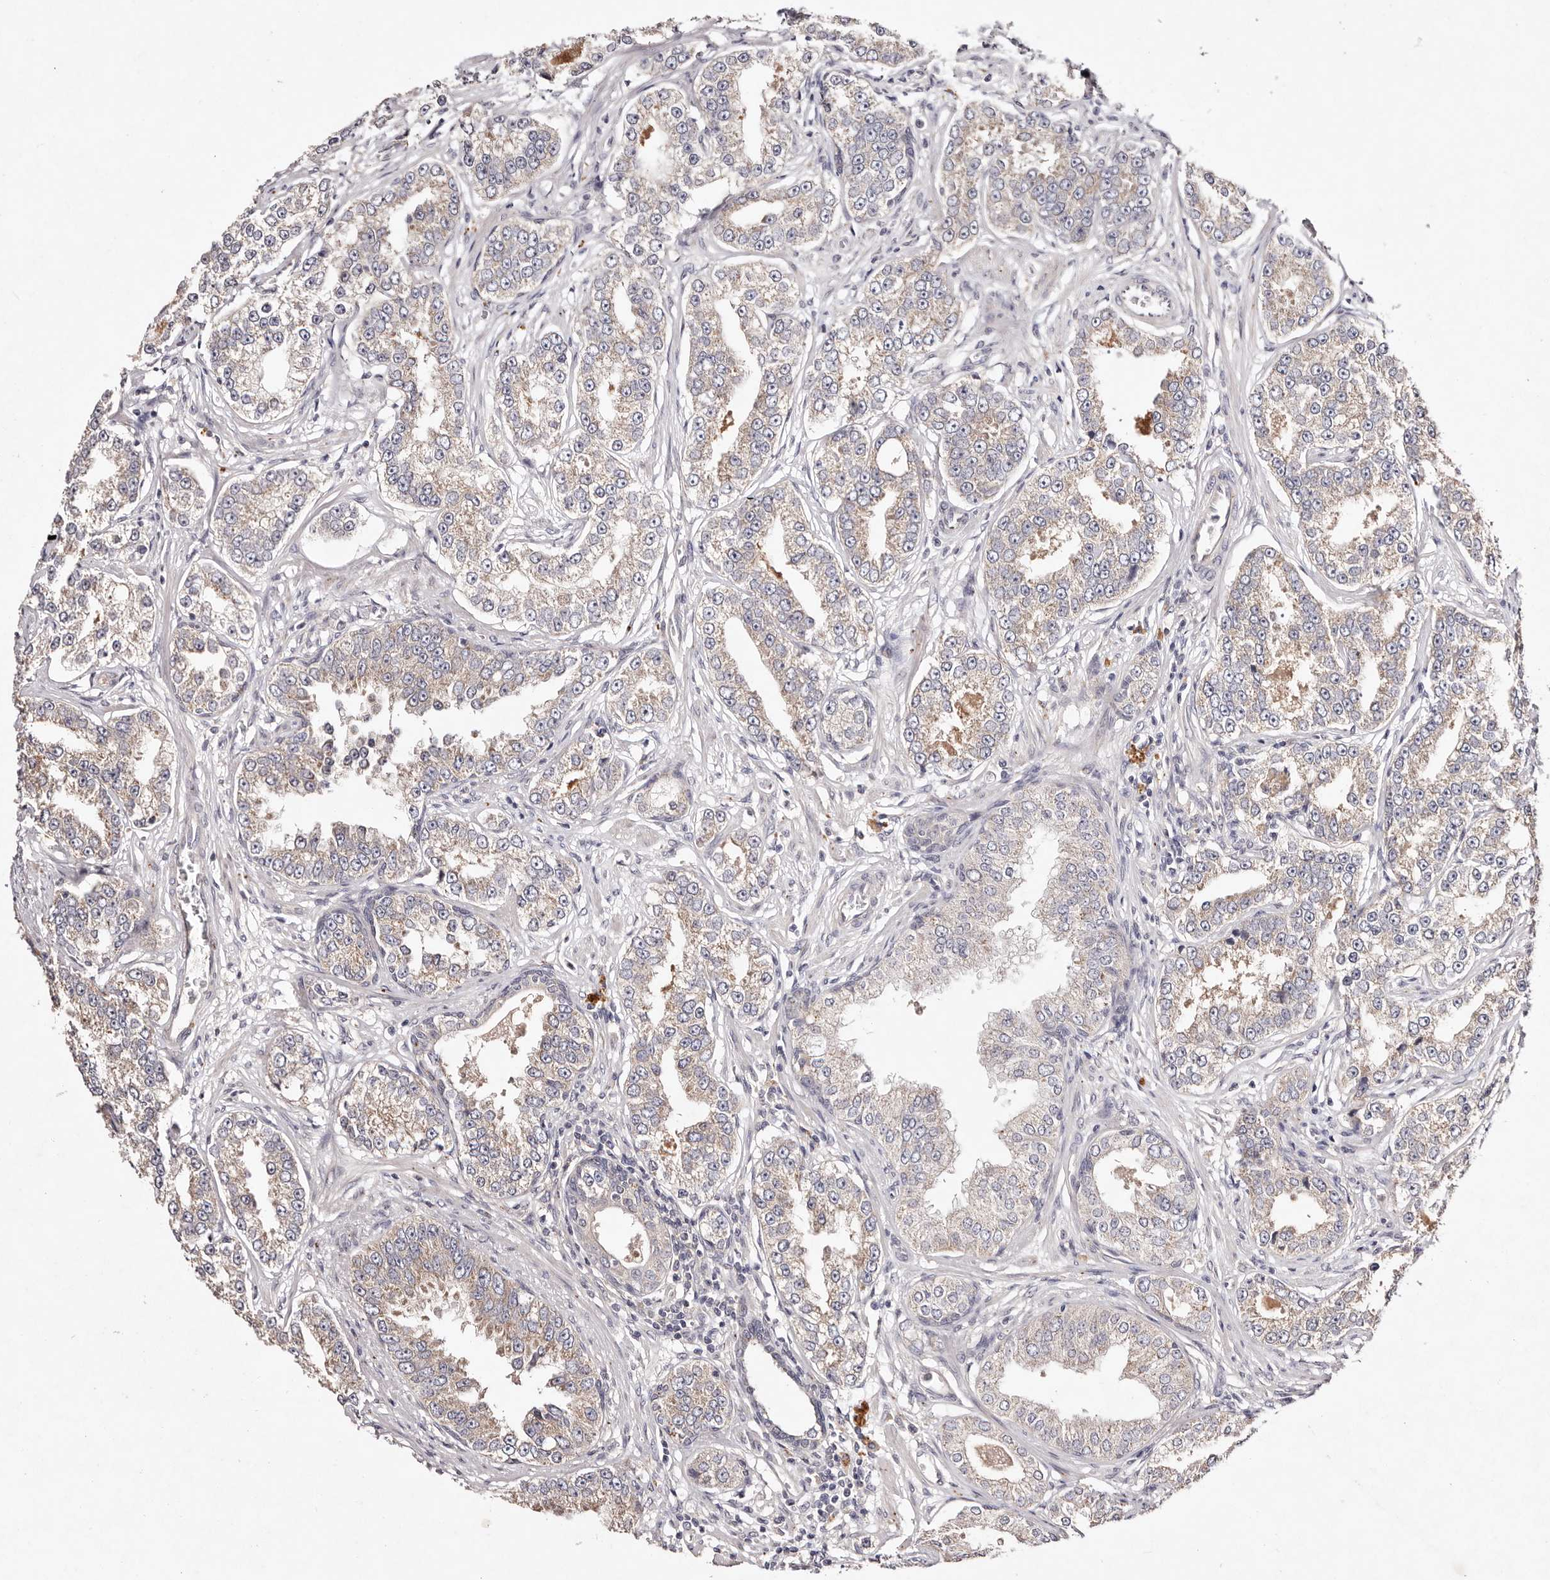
{"staining": {"intensity": "weak", "quantity": "25%-75%", "location": "cytoplasmic/membranous"}, "tissue": "prostate cancer", "cell_type": "Tumor cells", "image_type": "cancer", "snomed": [{"axis": "morphology", "description": "Normal tissue, NOS"}, {"axis": "morphology", "description": "Adenocarcinoma, High grade"}, {"axis": "topography", "description": "Prostate"}], "caption": "Prostate cancer (high-grade adenocarcinoma) tissue shows weak cytoplasmic/membranous expression in about 25%-75% of tumor cells, visualized by immunohistochemistry. (Brightfield microscopy of DAB IHC at high magnification).", "gene": "TSC2", "patient": {"sex": "male", "age": 83}}